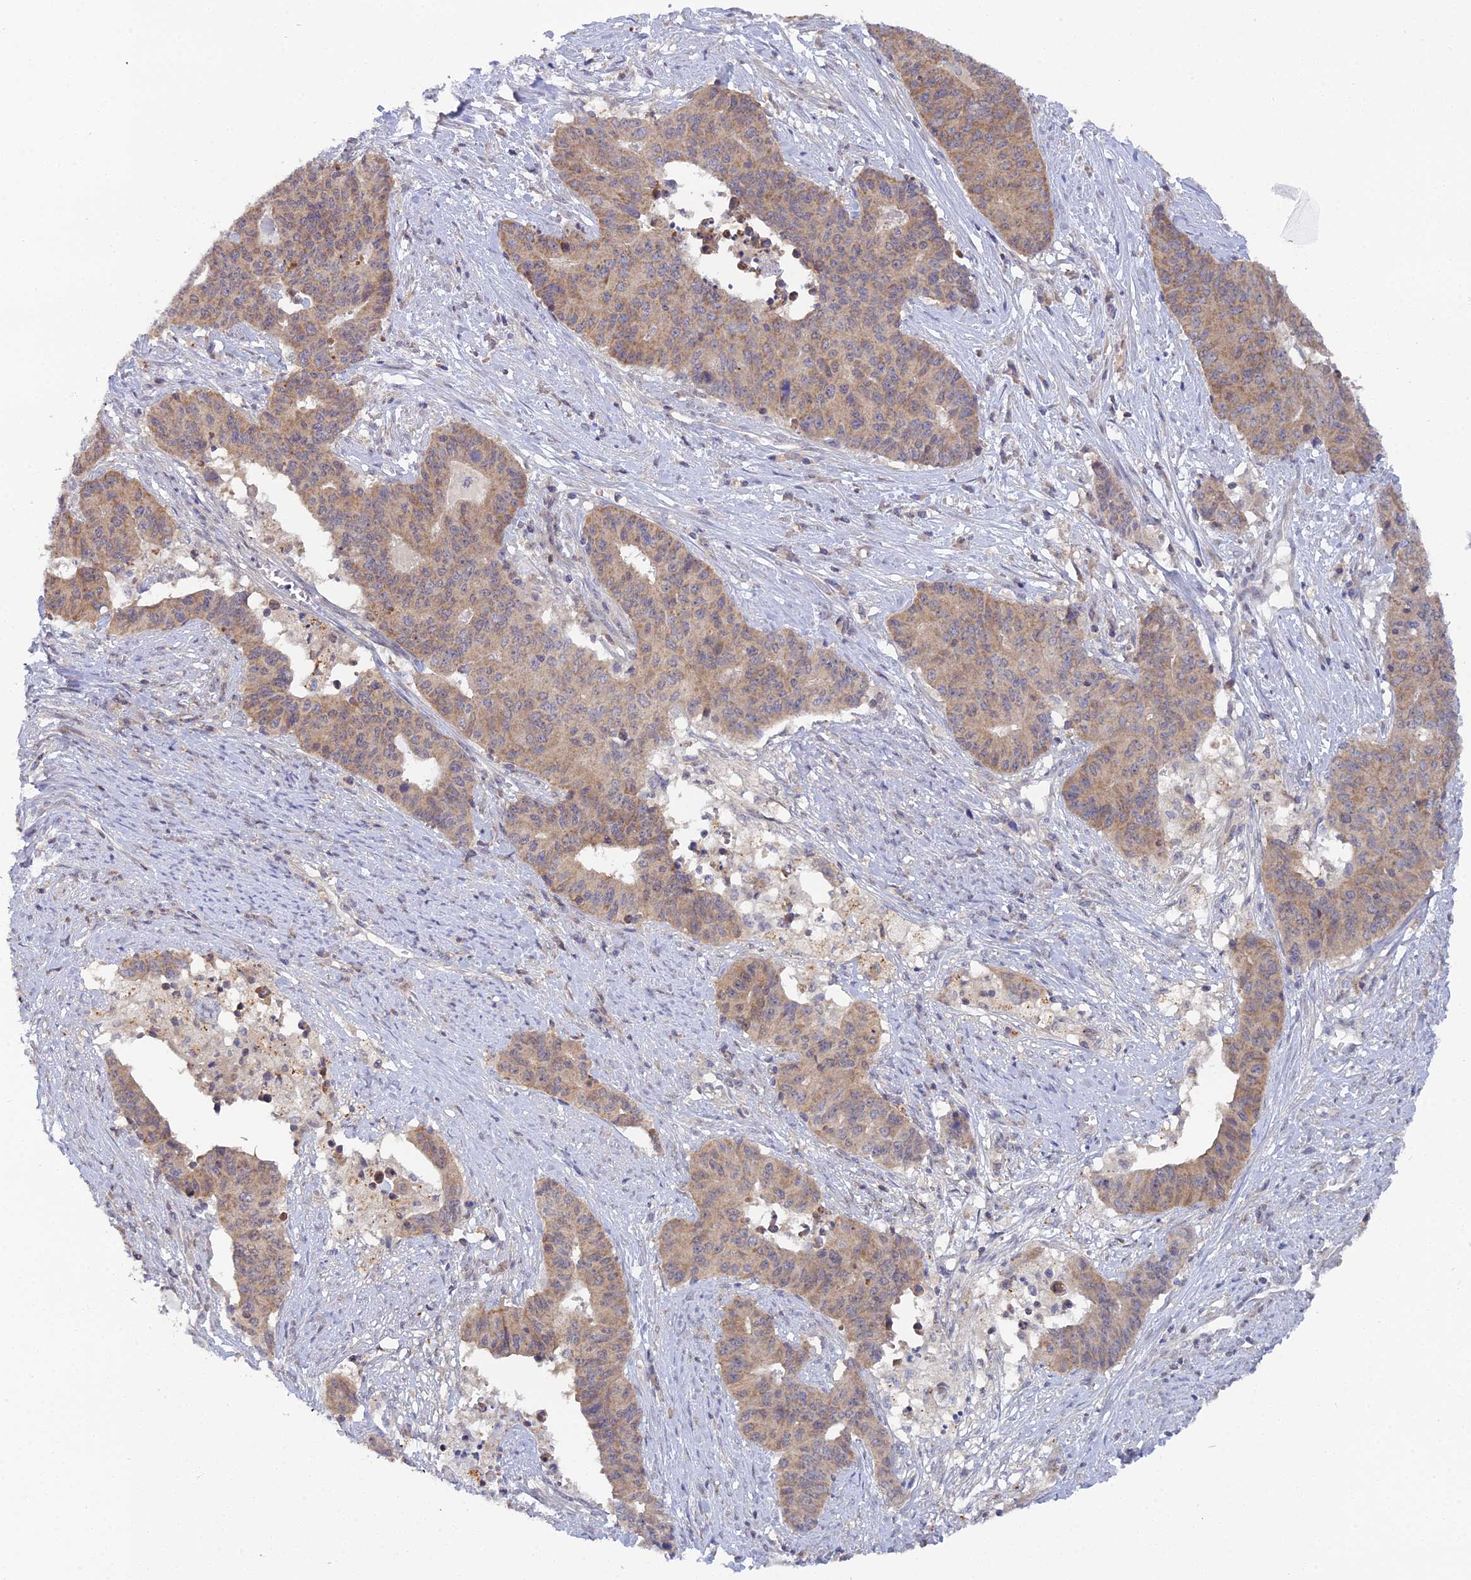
{"staining": {"intensity": "moderate", "quantity": ">75%", "location": "cytoplasmic/membranous"}, "tissue": "endometrial cancer", "cell_type": "Tumor cells", "image_type": "cancer", "snomed": [{"axis": "morphology", "description": "Adenocarcinoma, NOS"}, {"axis": "topography", "description": "Endometrium"}], "caption": "Immunohistochemistry image of endometrial cancer stained for a protein (brown), which demonstrates medium levels of moderate cytoplasmic/membranous expression in approximately >75% of tumor cells.", "gene": "ELOA2", "patient": {"sex": "female", "age": 59}}